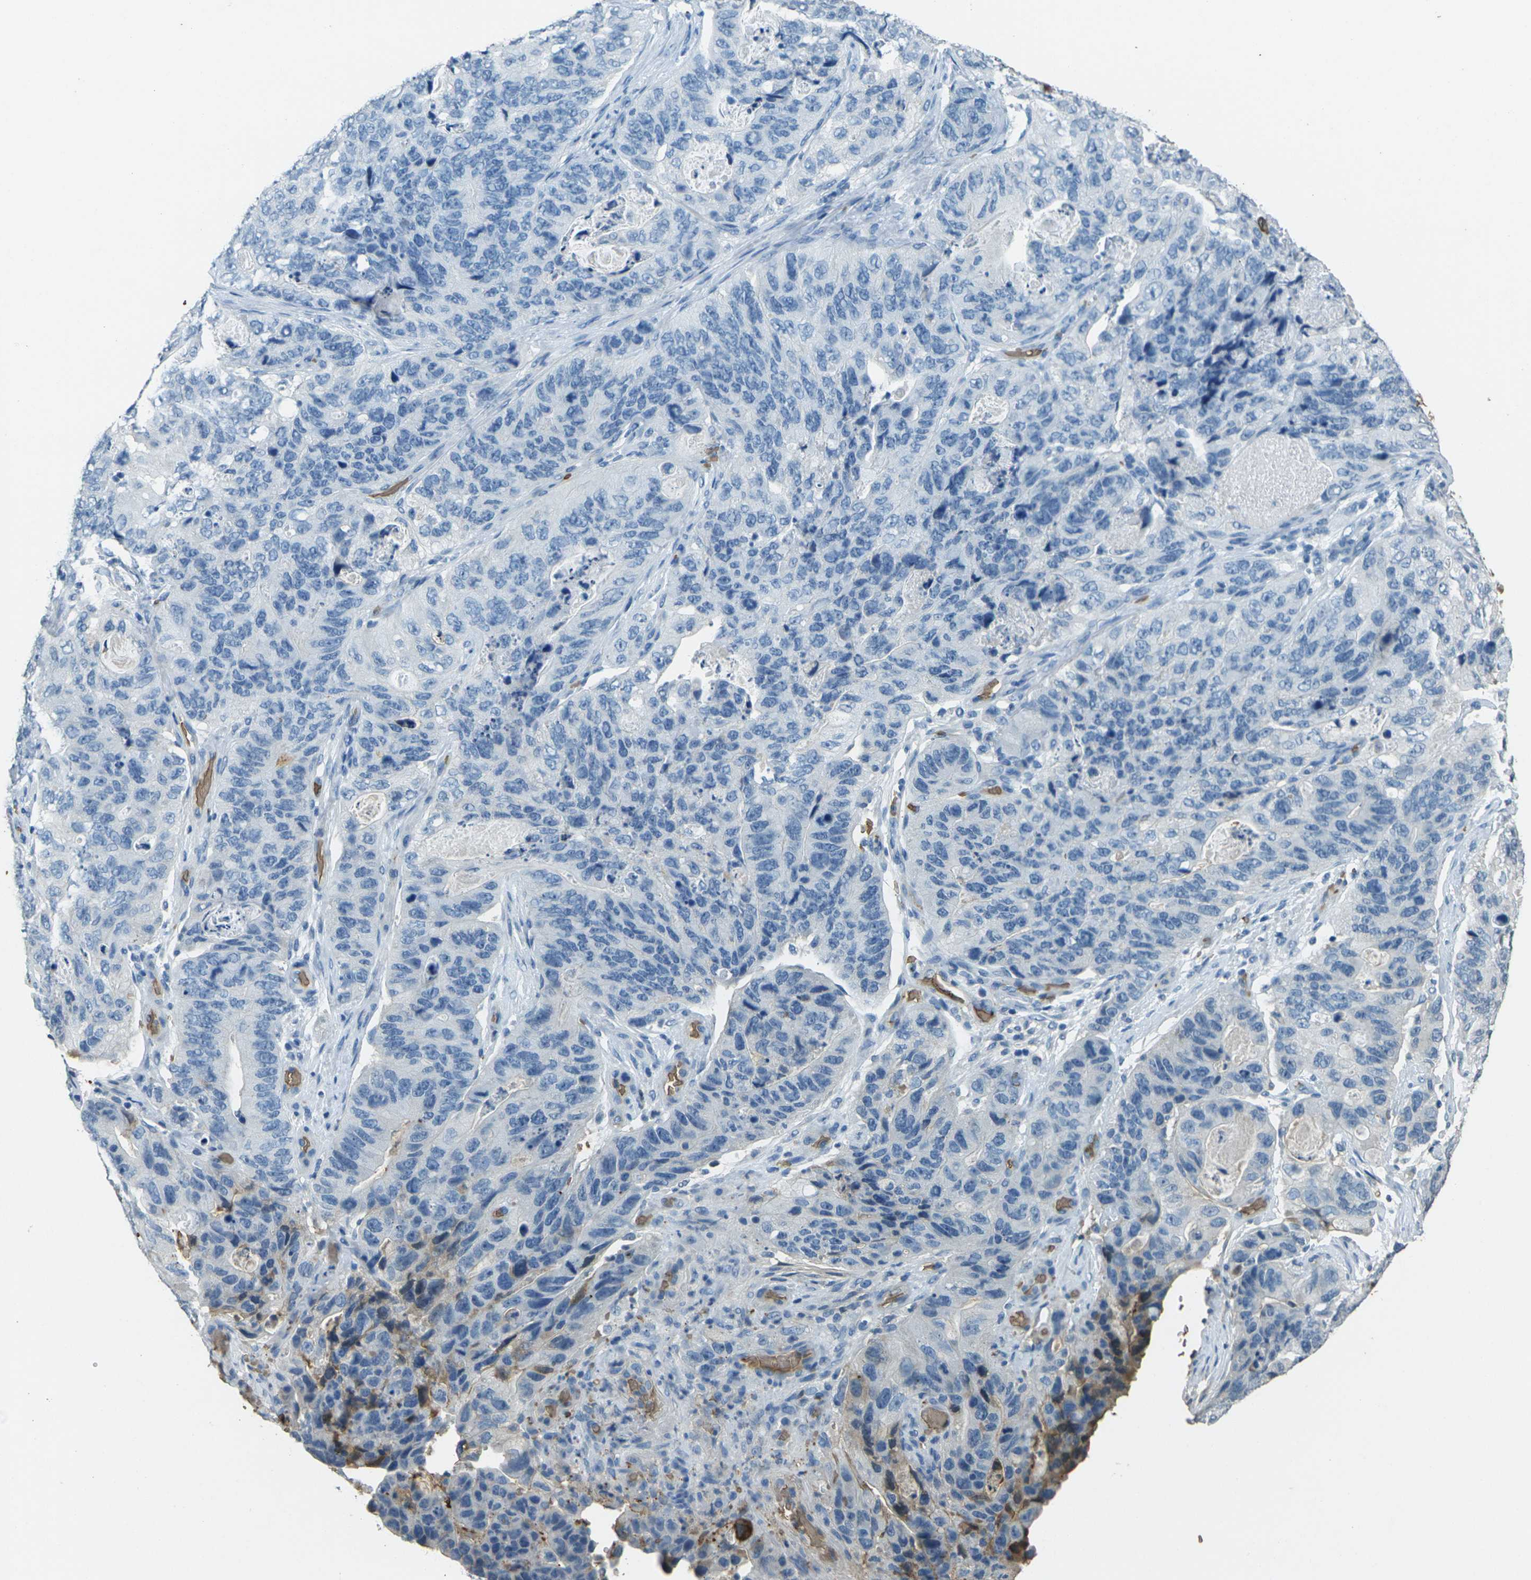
{"staining": {"intensity": "negative", "quantity": "none", "location": "none"}, "tissue": "stomach cancer", "cell_type": "Tumor cells", "image_type": "cancer", "snomed": [{"axis": "morphology", "description": "Adenocarcinoma, NOS"}, {"axis": "topography", "description": "Stomach"}], "caption": "Stomach adenocarcinoma was stained to show a protein in brown. There is no significant expression in tumor cells. Brightfield microscopy of immunohistochemistry stained with DAB (3,3'-diaminobenzidine) (brown) and hematoxylin (blue), captured at high magnification.", "gene": "HBB", "patient": {"sex": "female", "age": 89}}